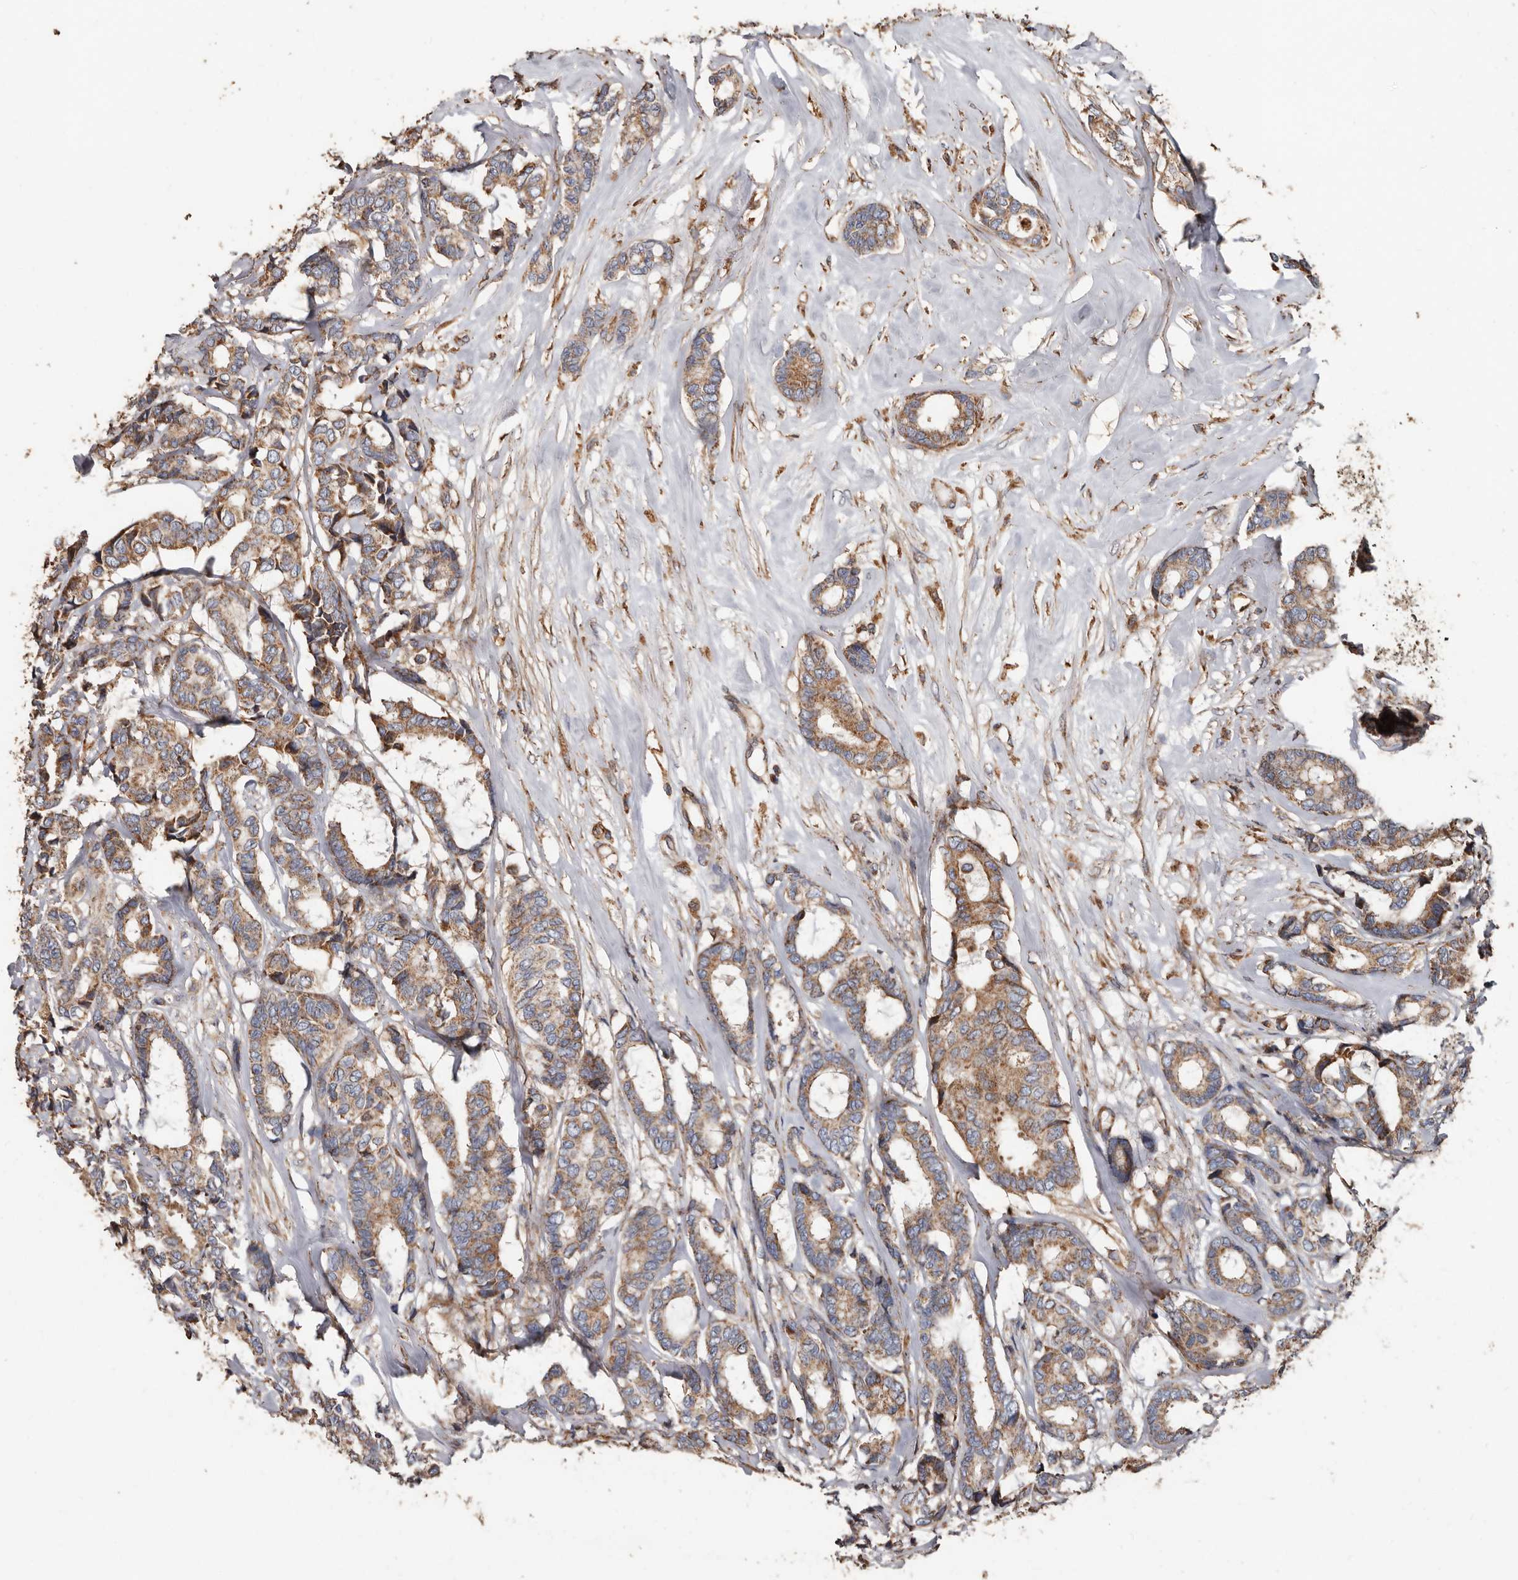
{"staining": {"intensity": "moderate", "quantity": ">75%", "location": "cytoplasmic/membranous"}, "tissue": "breast cancer", "cell_type": "Tumor cells", "image_type": "cancer", "snomed": [{"axis": "morphology", "description": "Duct carcinoma"}, {"axis": "topography", "description": "Breast"}], "caption": "Intraductal carcinoma (breast) stained with IHC displays moderate cytoplasmic/membranous expression in approximately >75% of tumor cells.", "gene": "OSGIN2", "patient": {"sex": "female", "age": 87}}